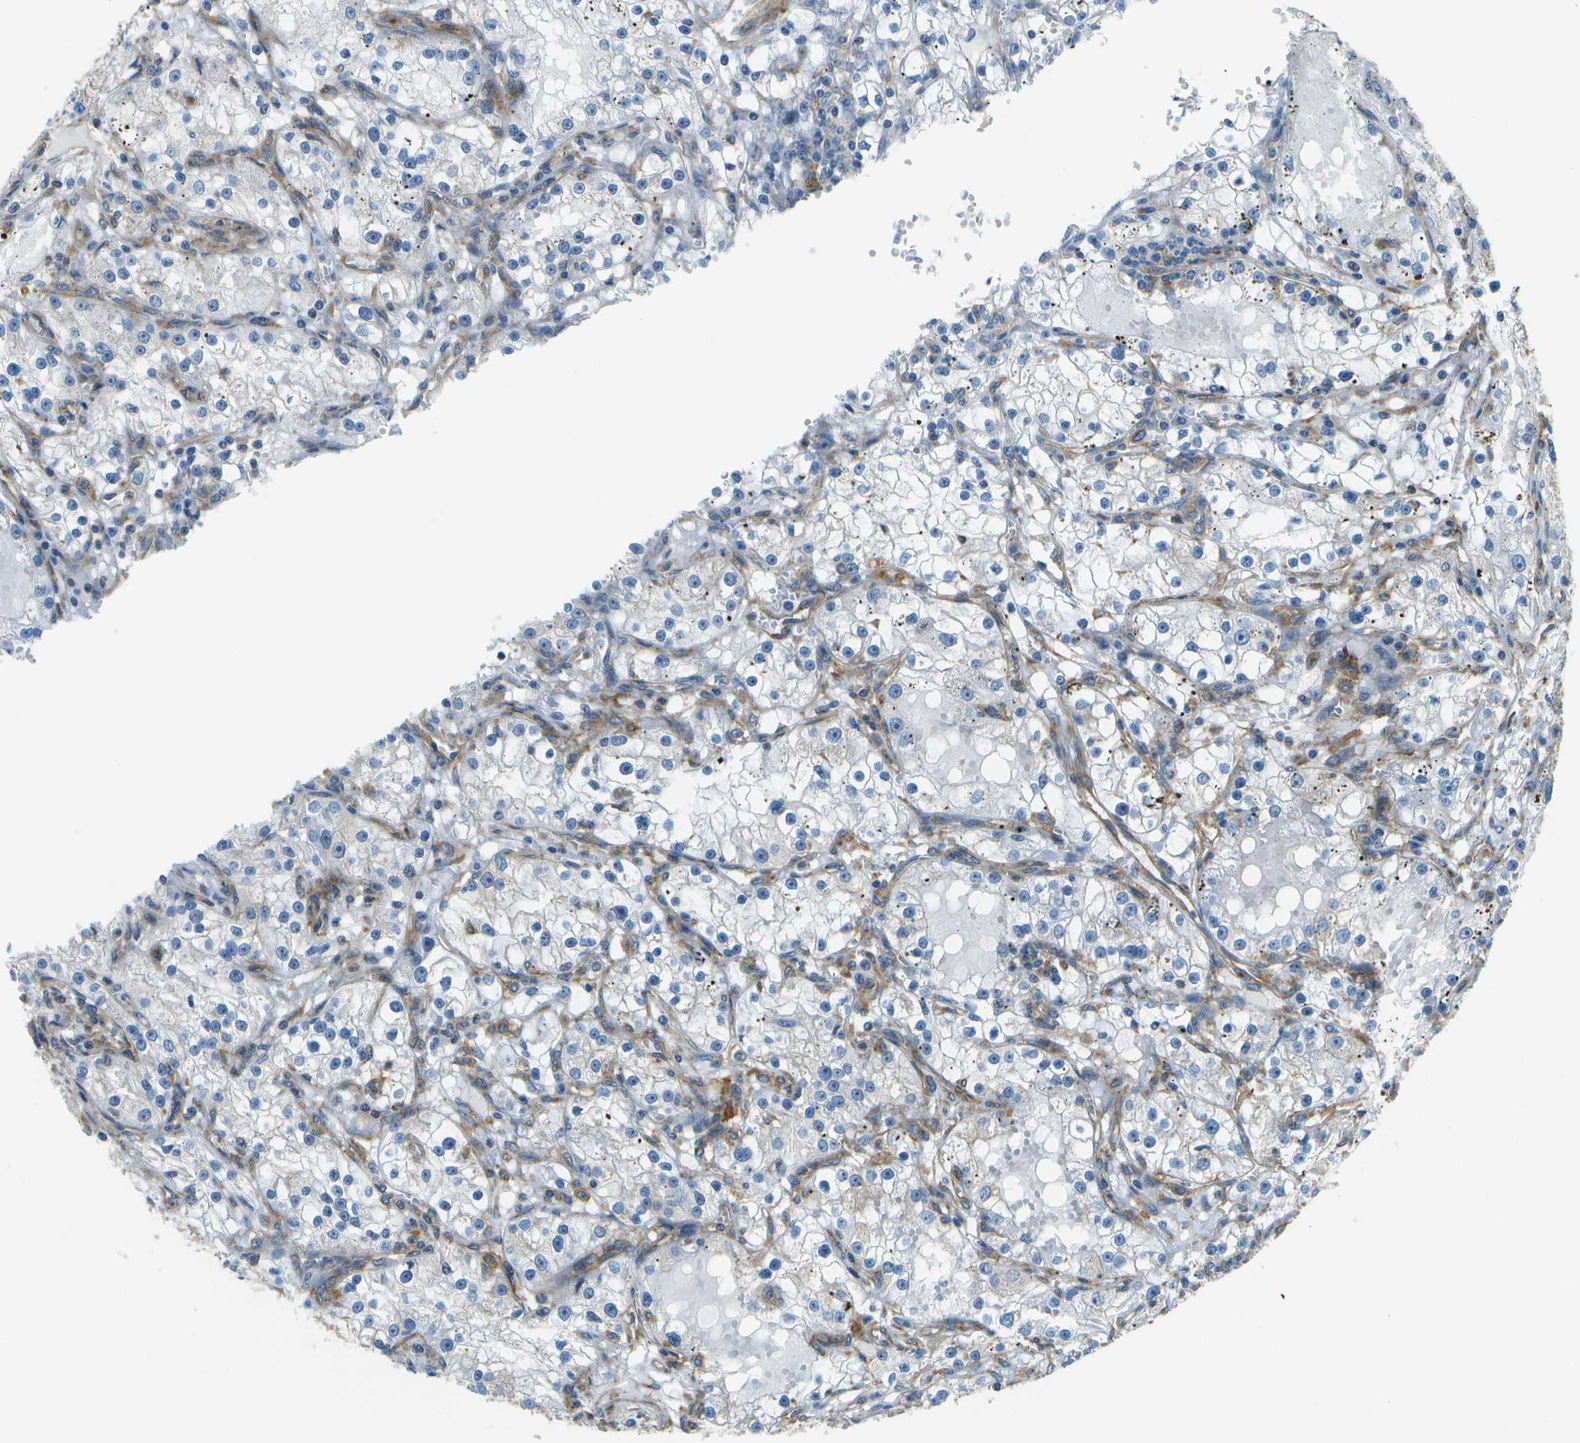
{"staining": {"intensity": "negative", "quantity": "none", "location": "none"}, "tissue": "renal cancer", "cell_type": "Tumor cells", "image_type": "cancer", "snomed": [{"axis": "morphology", "description": "Adenocarcinoma, NOS"}, {"axis": "topography", "description": "Kidney"}], "caption": "High magnification brightfield microscopy of renal adenocarcinoma stained with DAB (3,3'-diaminobenzidine) (brown) and counterstained with hematoxylin (blue): tumor cells show no significant expression.", "gene": "CLTC", "patient": {"sex": "male", "age": 56}}